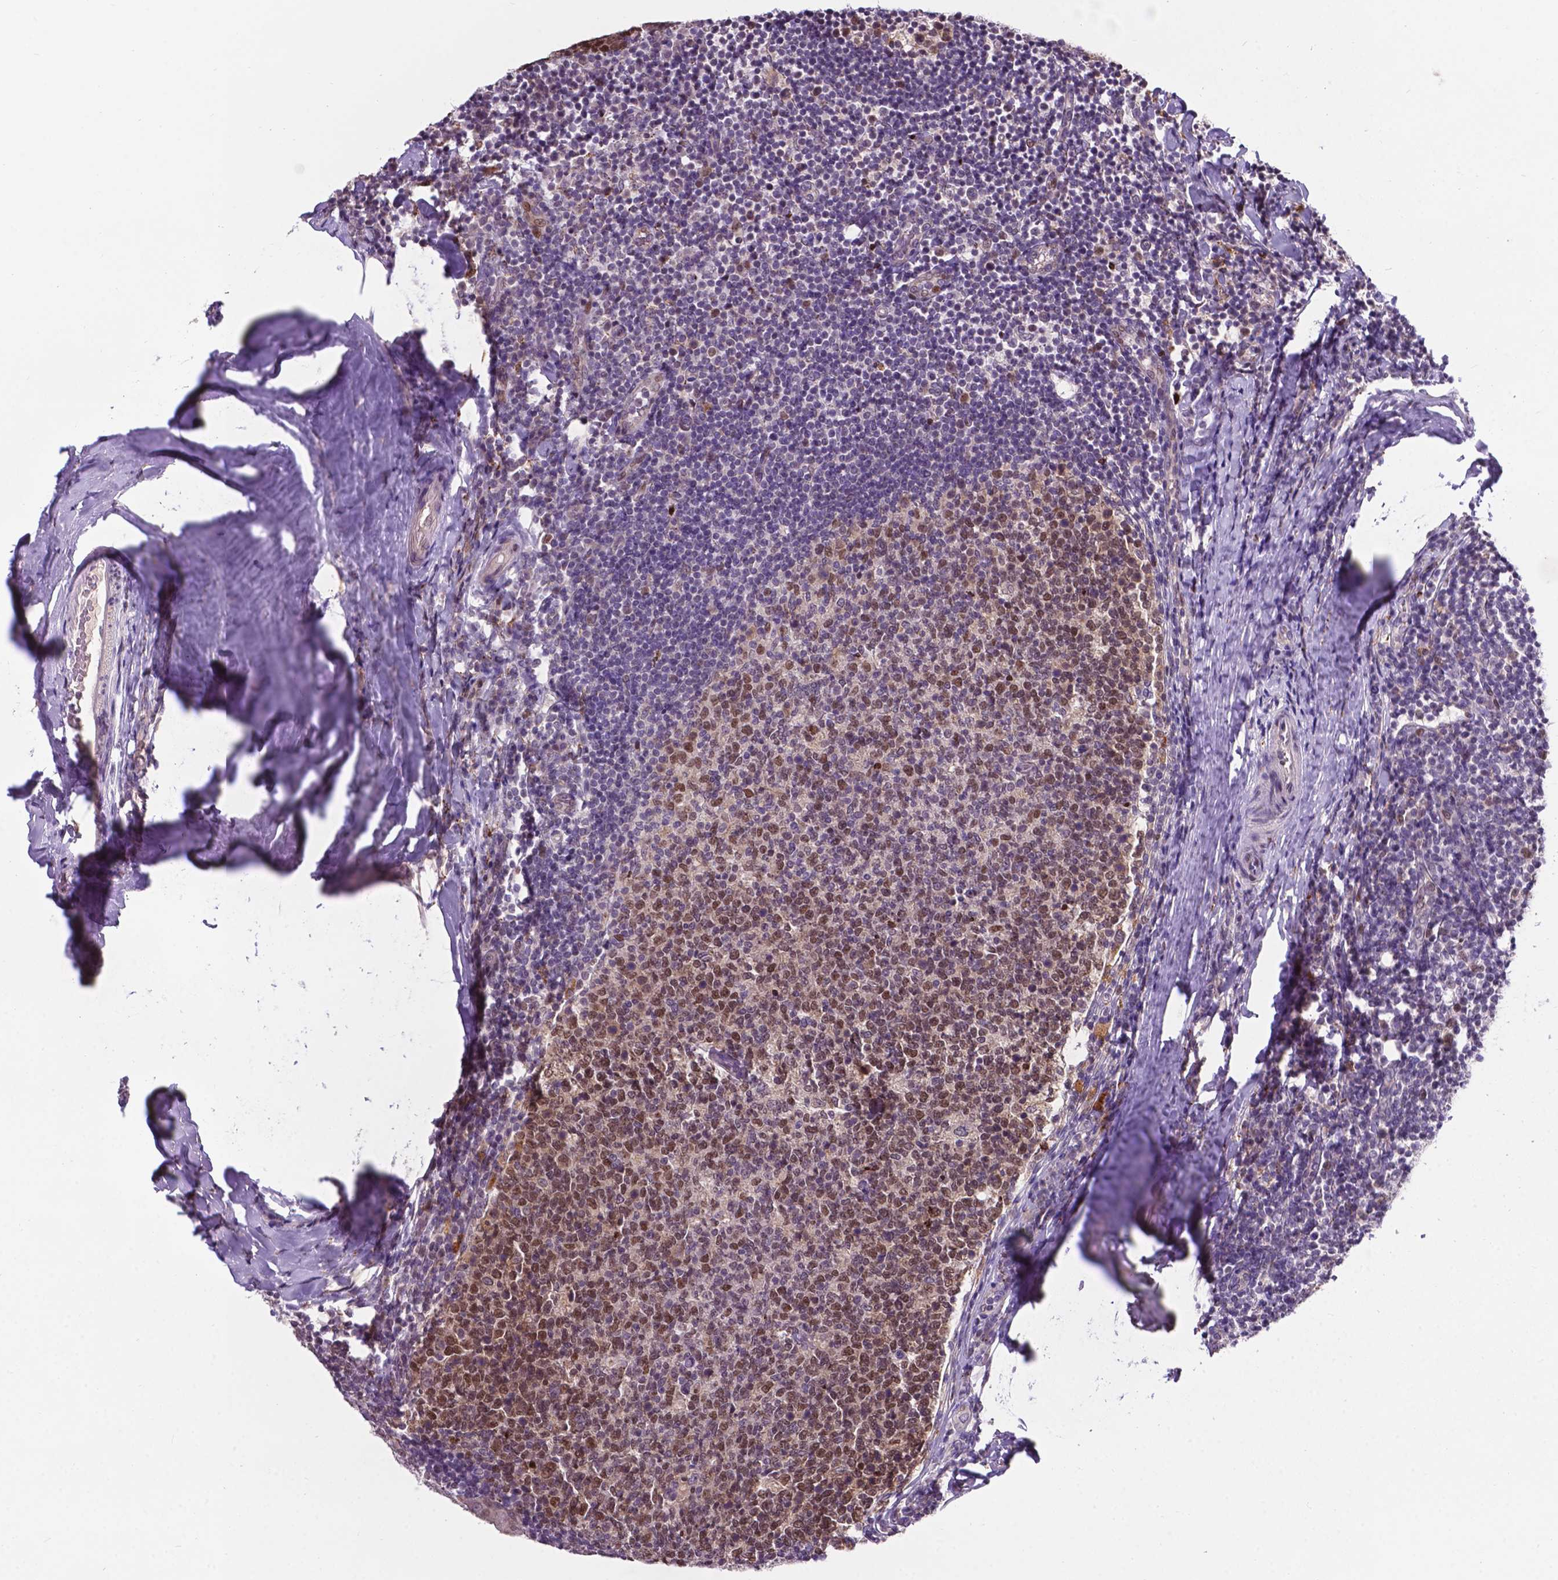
{"staining": {"intensity": "moderate", "quantity": "25%-75%", "location": "nuclear"}, "tissue": "tonsil", "cell_type": "Germinal center cells", "image_type": "normal", "snomed": [{"axis": "morphology", "description": "Normal tissue, NOS"}, {"axis": "topography", "description": "Tonsil"}], "caption": "Immunohistochemical staining of normal human tonsil demonstrates moderate nuclear protein positivity in approximately 25%-75% of germinal center cells.", "gene": "SMAD2", "patient": {"sex": "female", "age": 10}}